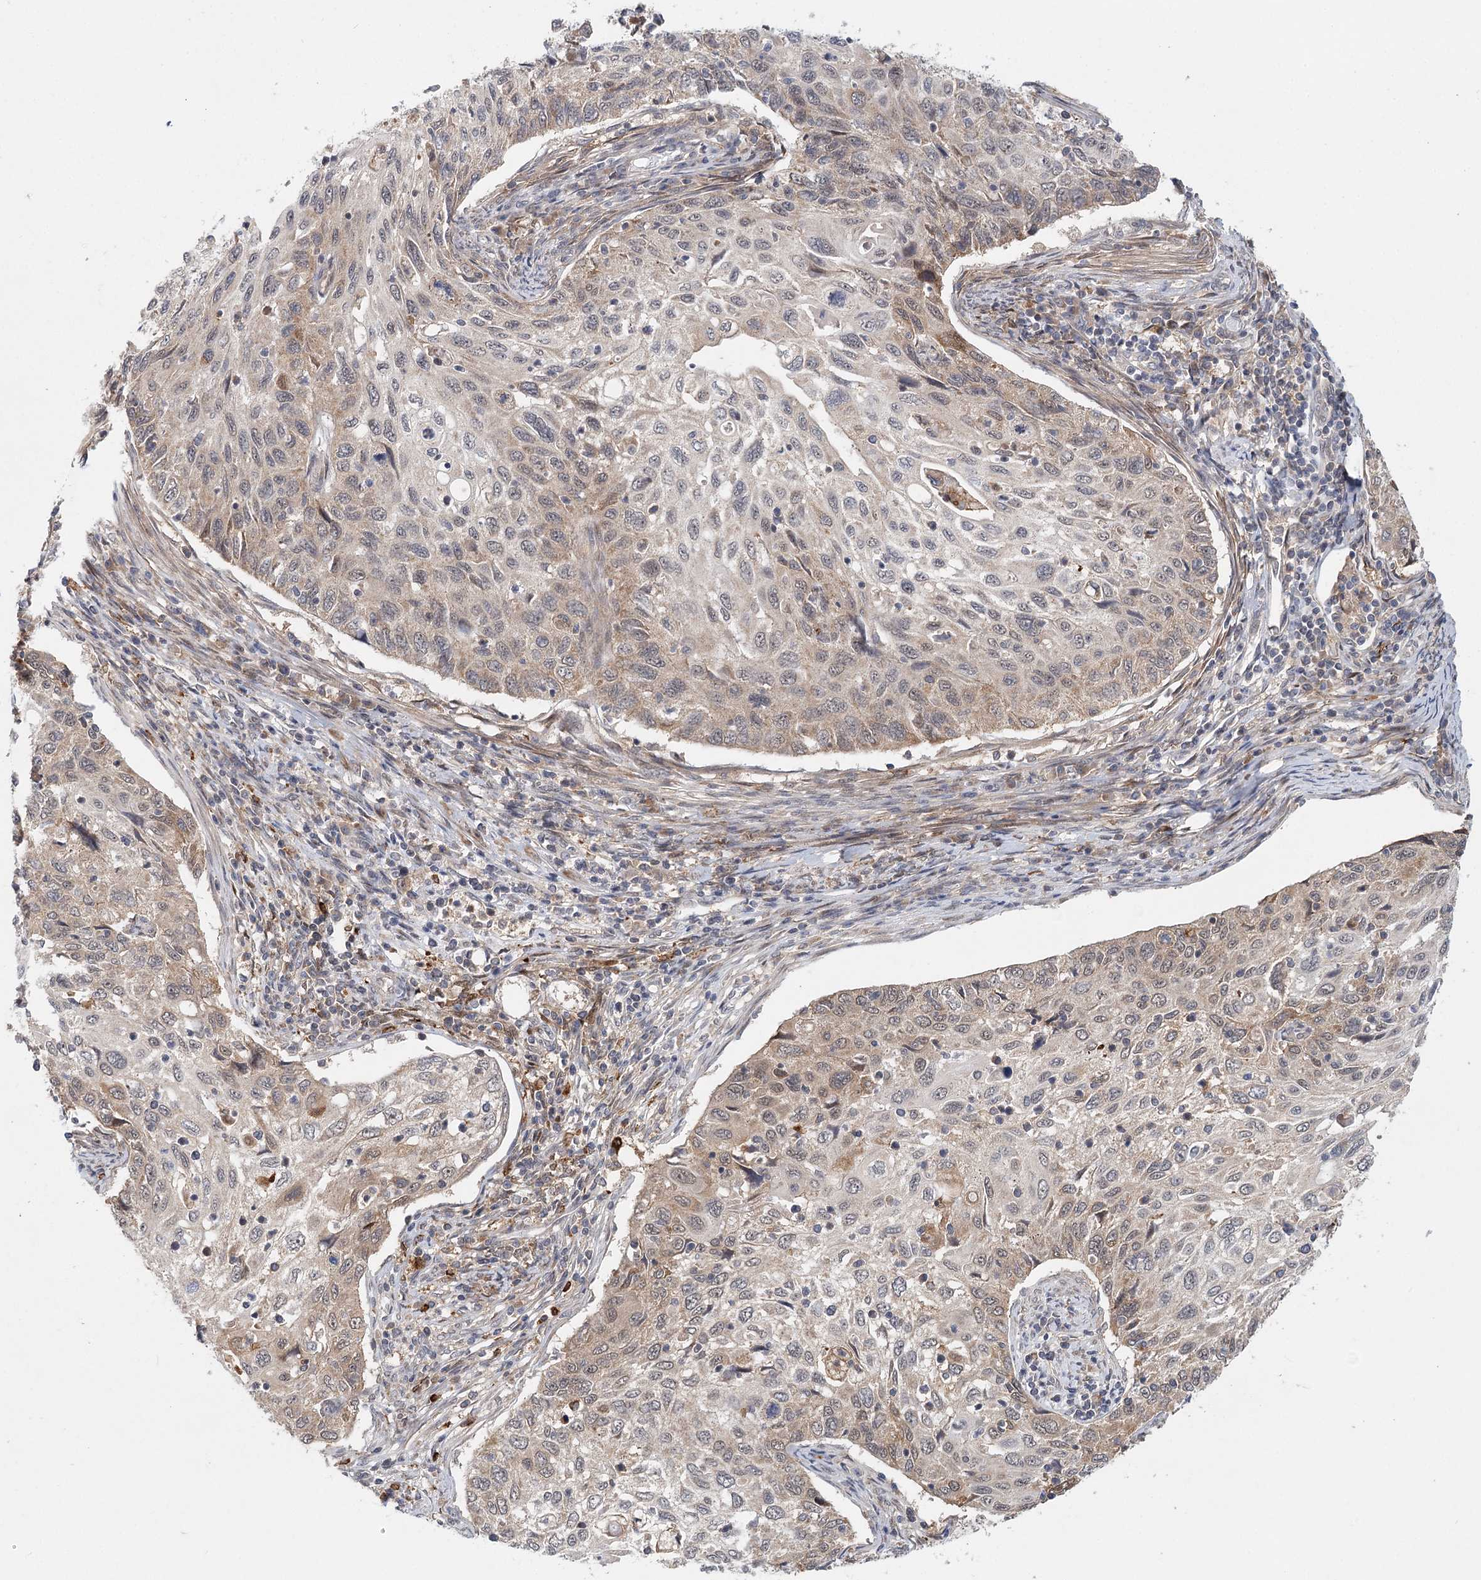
{"staining": {"intensity": "weak", "quantity": "25%-75%", "location": "cytoplasmic/membranous,nuclear"}, "tissue": "cervical cancer", "cell_type": "Tumor cells", "image_type": "cancer", "snomed": [{"axis": "morphology", "description": "Squamous cell carcinoma, NOS"}, {"axis": "topography", "description": "Cervix"}], "caption": "Weak cytoplasmic/membranous and nuclear positivity is present in approximately 25%-75% of tumor cells in cervical squamous cell carcinoma. (IHC, brightfield microscopy, high magnification).", "gene": "AP3B1", "patient": {"sex": "female", "age": 70}}